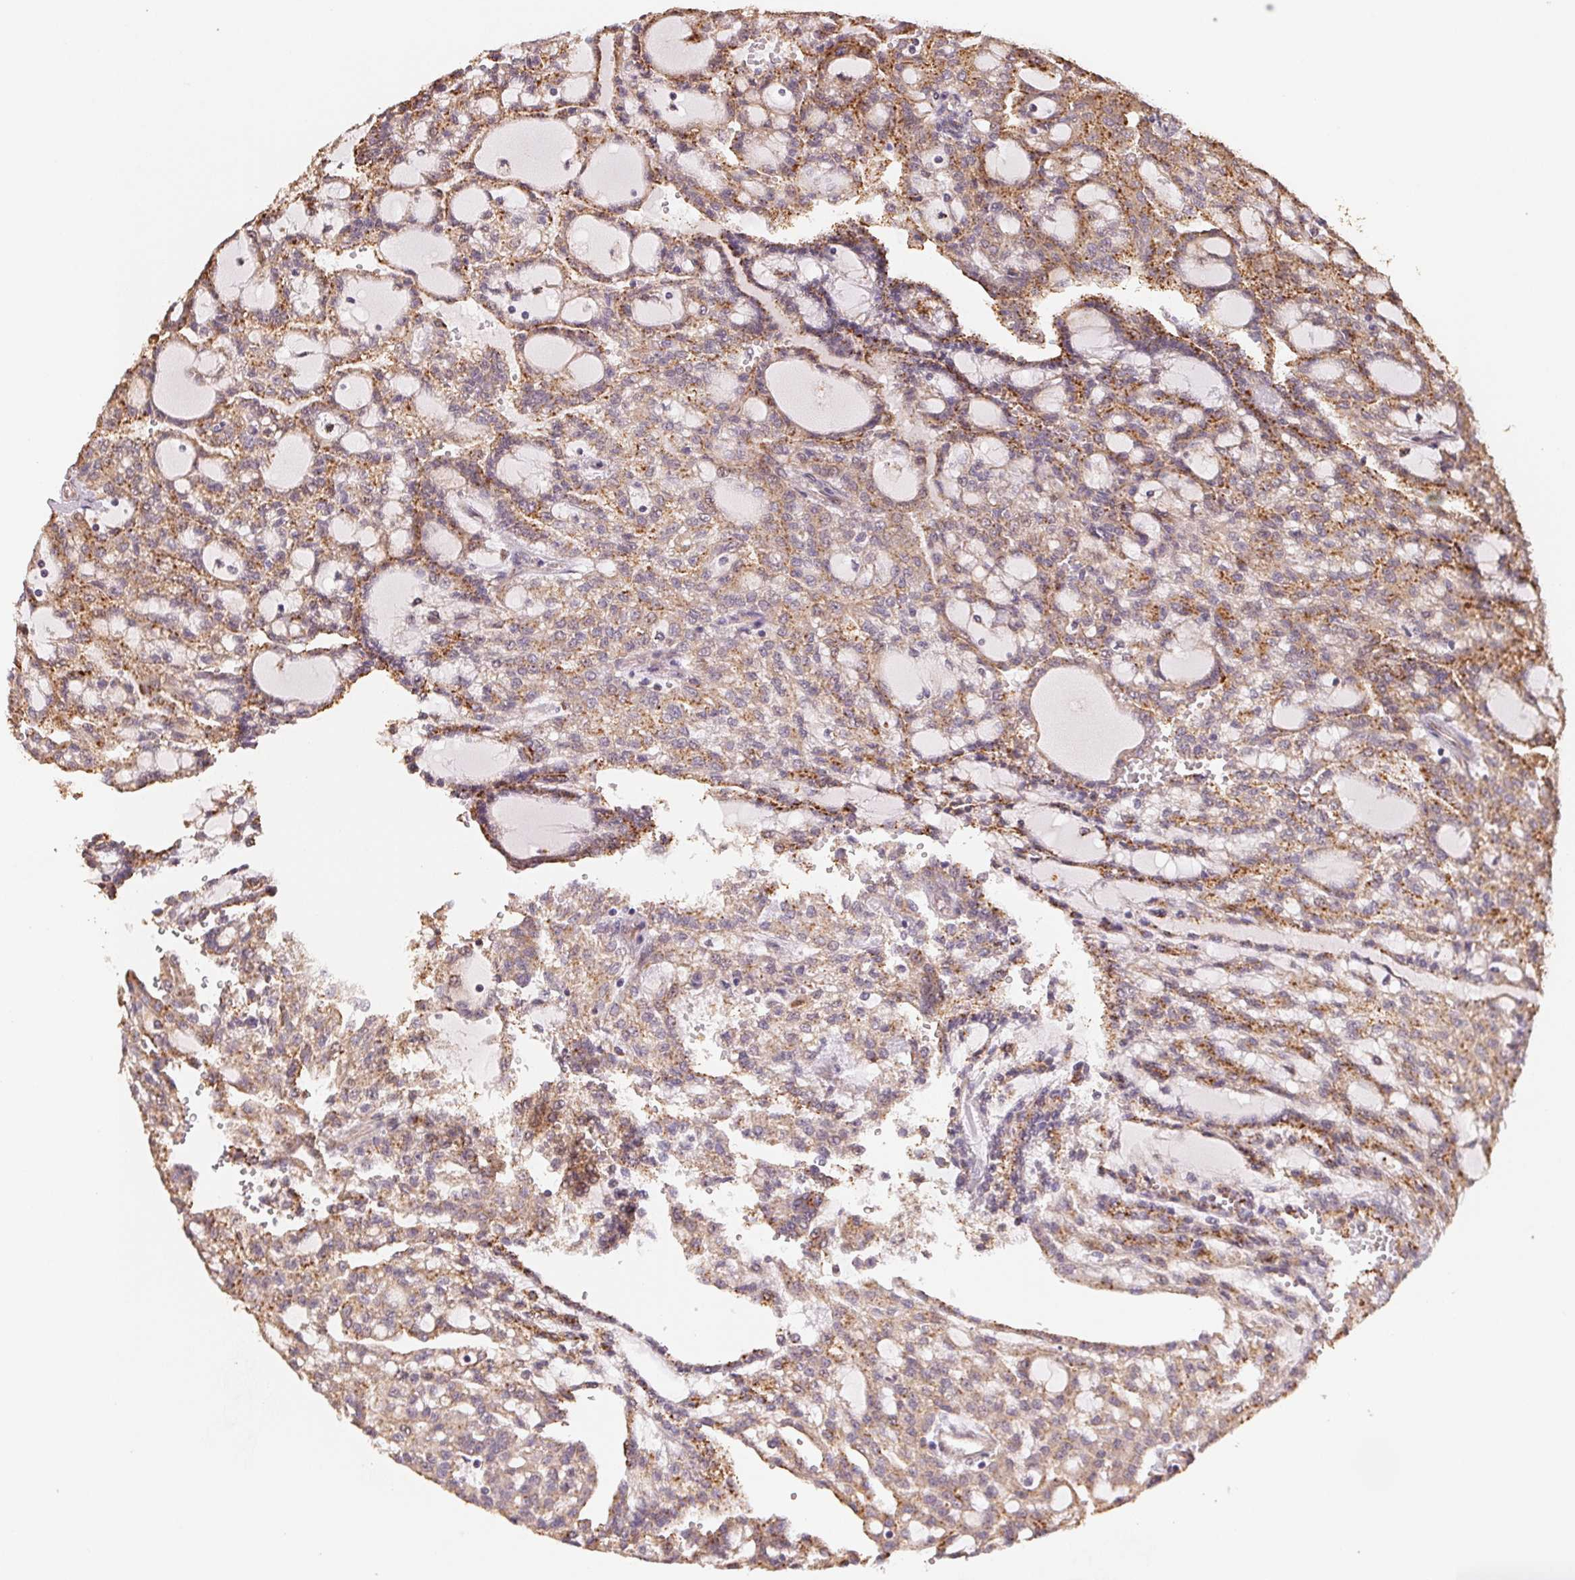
{"staining": {"intensity": "moderate", "quantity": ">75%", "location": "cytoplasmic/membranous"}, "tissue": "renal cancer", "cell_type": "Tumor cells", "image_type": "cancer", "snomed": [{"axis": "morphology", "description": "Adenocarcinoma, NOS"}, {"axis": "topography", "description": "Kidney"}], "caption": "IHC staining of renal cancer (adenocarcinoma), which displays medium levels of moderate cytoplasmic/membranous expression in about >75% of tumor cells indicating moderate cytoplasmic/membranous protein staining. The staining was performed using DAB (3,3'-diaminobenzidine) (brown) for protein detection and nuclei were counterstained in hematoxylin (blue).", "gene": "TMEM222", "patient": {"sex": "male", "age": 63}}